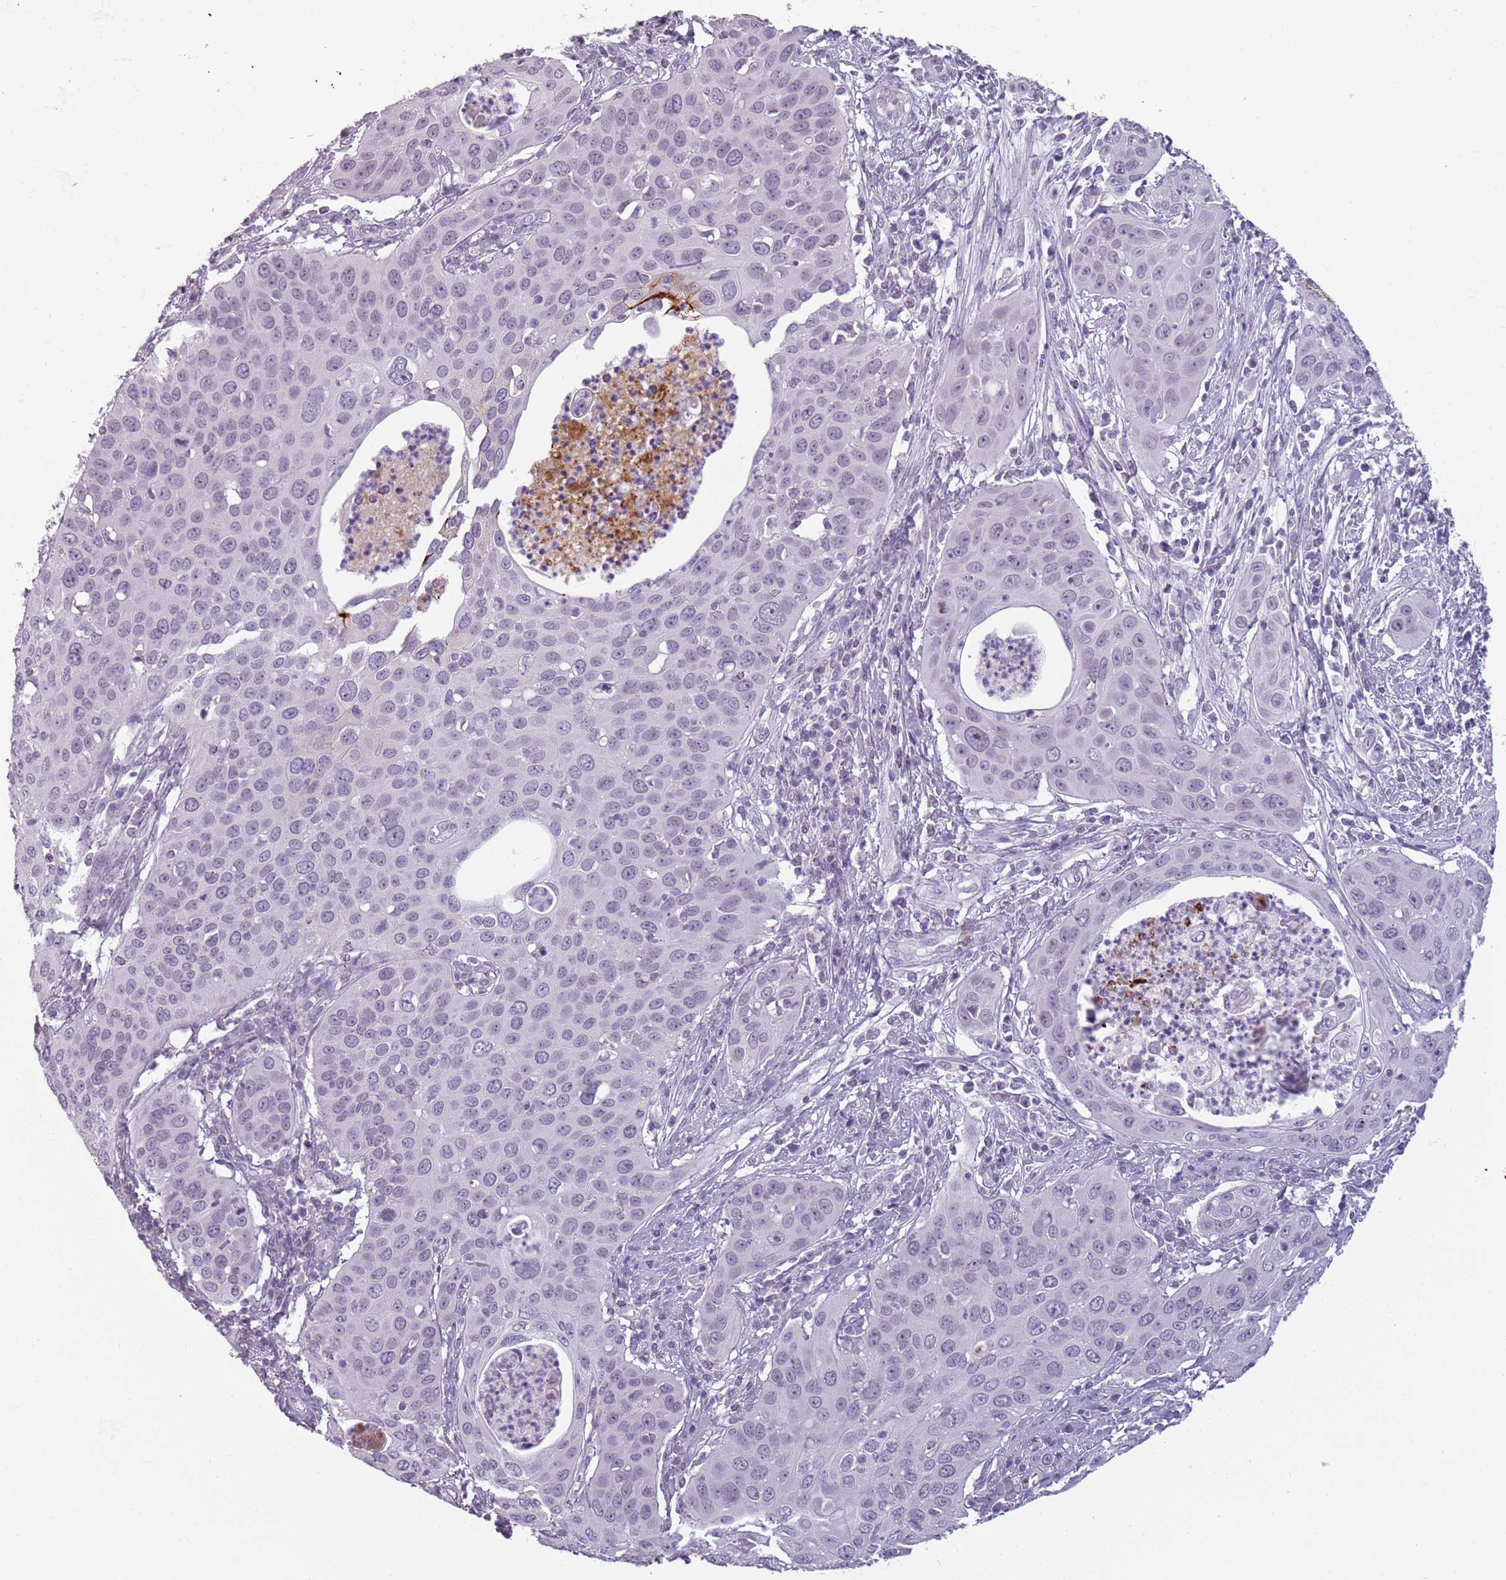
{"staining": {"intensity": "negative", "quantity": "none", "location": "none"}, "tissue": "cervical cancer", "cell_type": "Tumor cells", "image_type": "cancer", "snomed": [{"axis": "morphology", "description": "Squamous cell carcinoma, NOS"}, {"axis": "topography", "description": "Cervix"}], "caption": "Human cervical squamous cell carcinoma stained for a protein using immunohistochemistry shows no staining in tumor cells.", "gene": "PIEZO1", "patient": {"sex": "female", "age": 36}}